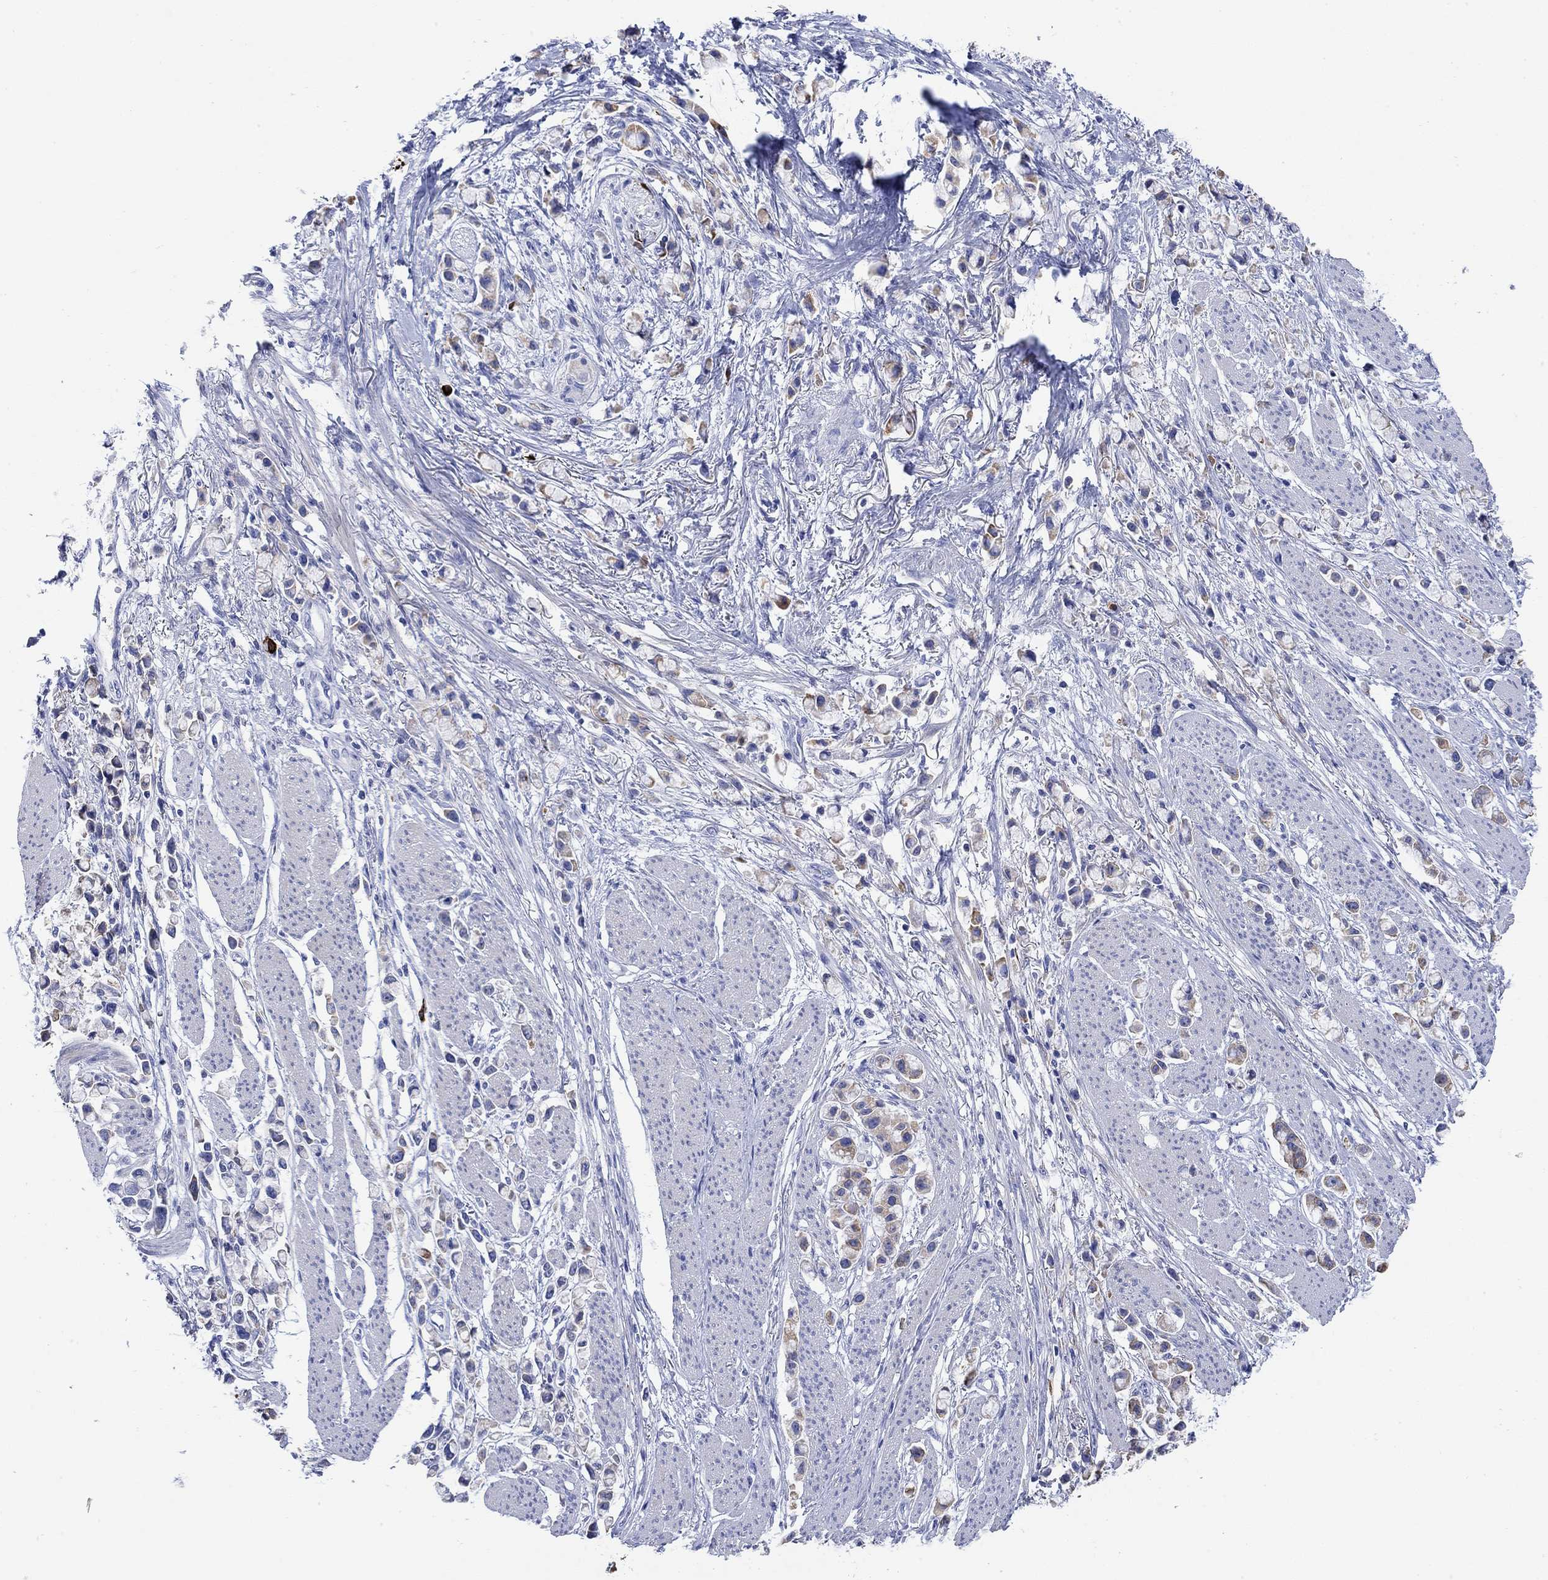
{"staining": {"intensity": "weak", "quantity": "<25%", "location": "cytoplasmic/membranous"}, "tissue": "stomach cancer", "cell_type": "Tumor cells", "image_type": "cancer", "snomed": [{"axis": "morphology", "description": "Adenocarcinoma, NOS"}, {"axis": "topography", "description": "Stomach"}], "caption": "Protein analysis of stomach adenocarcinoma demonstrates no significant expression in tumor cells.", "gene": "P2RY6", "patient": {"sex": "female", "age": 81}}